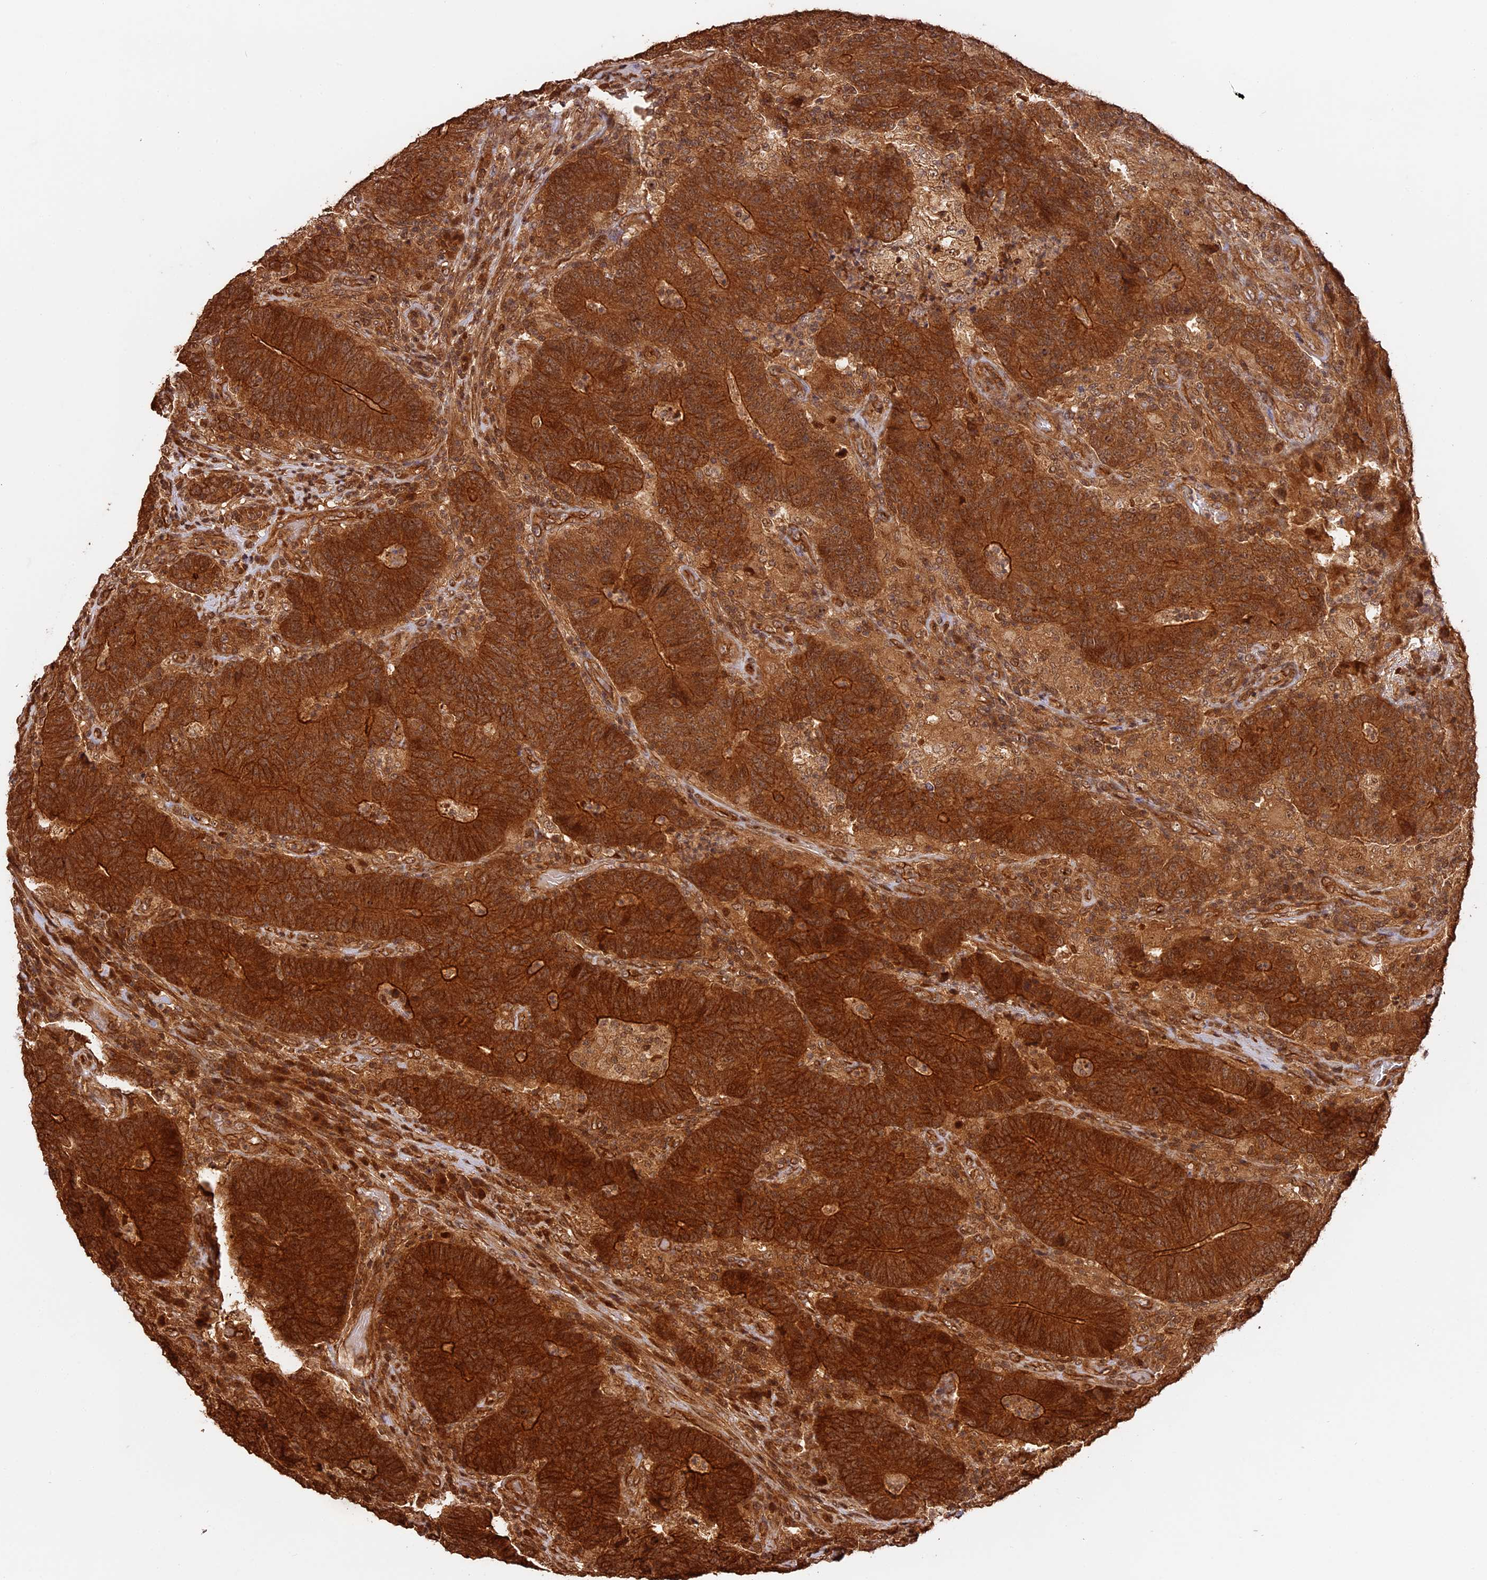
{"staining": {"intensity": "strong", "quantity": ">75%", "location": "cytoplasmic/membranous"}, "tissue": "colorectal cancer", "cell_type": "Tumor cells", "image_type": "cancer", "snomed": [{"axis": "morphology", "description": "Normal tissue, NOS"}, {"axis": "morphology", "description": "Adenocarcinoma, NOS"}, {"axis": "topography", "description": "Colon"}], "caption": "A brown stain shows strong cytoplasmic/membranous expression of a protein in colorectal adenocarcinoma tumor cells. Immunohistochemistry stains the protein of interest in brown and the nuclei are stained blue.", "gene": "PPP1R37", "patient": {"sex": "female", "age": 75}}